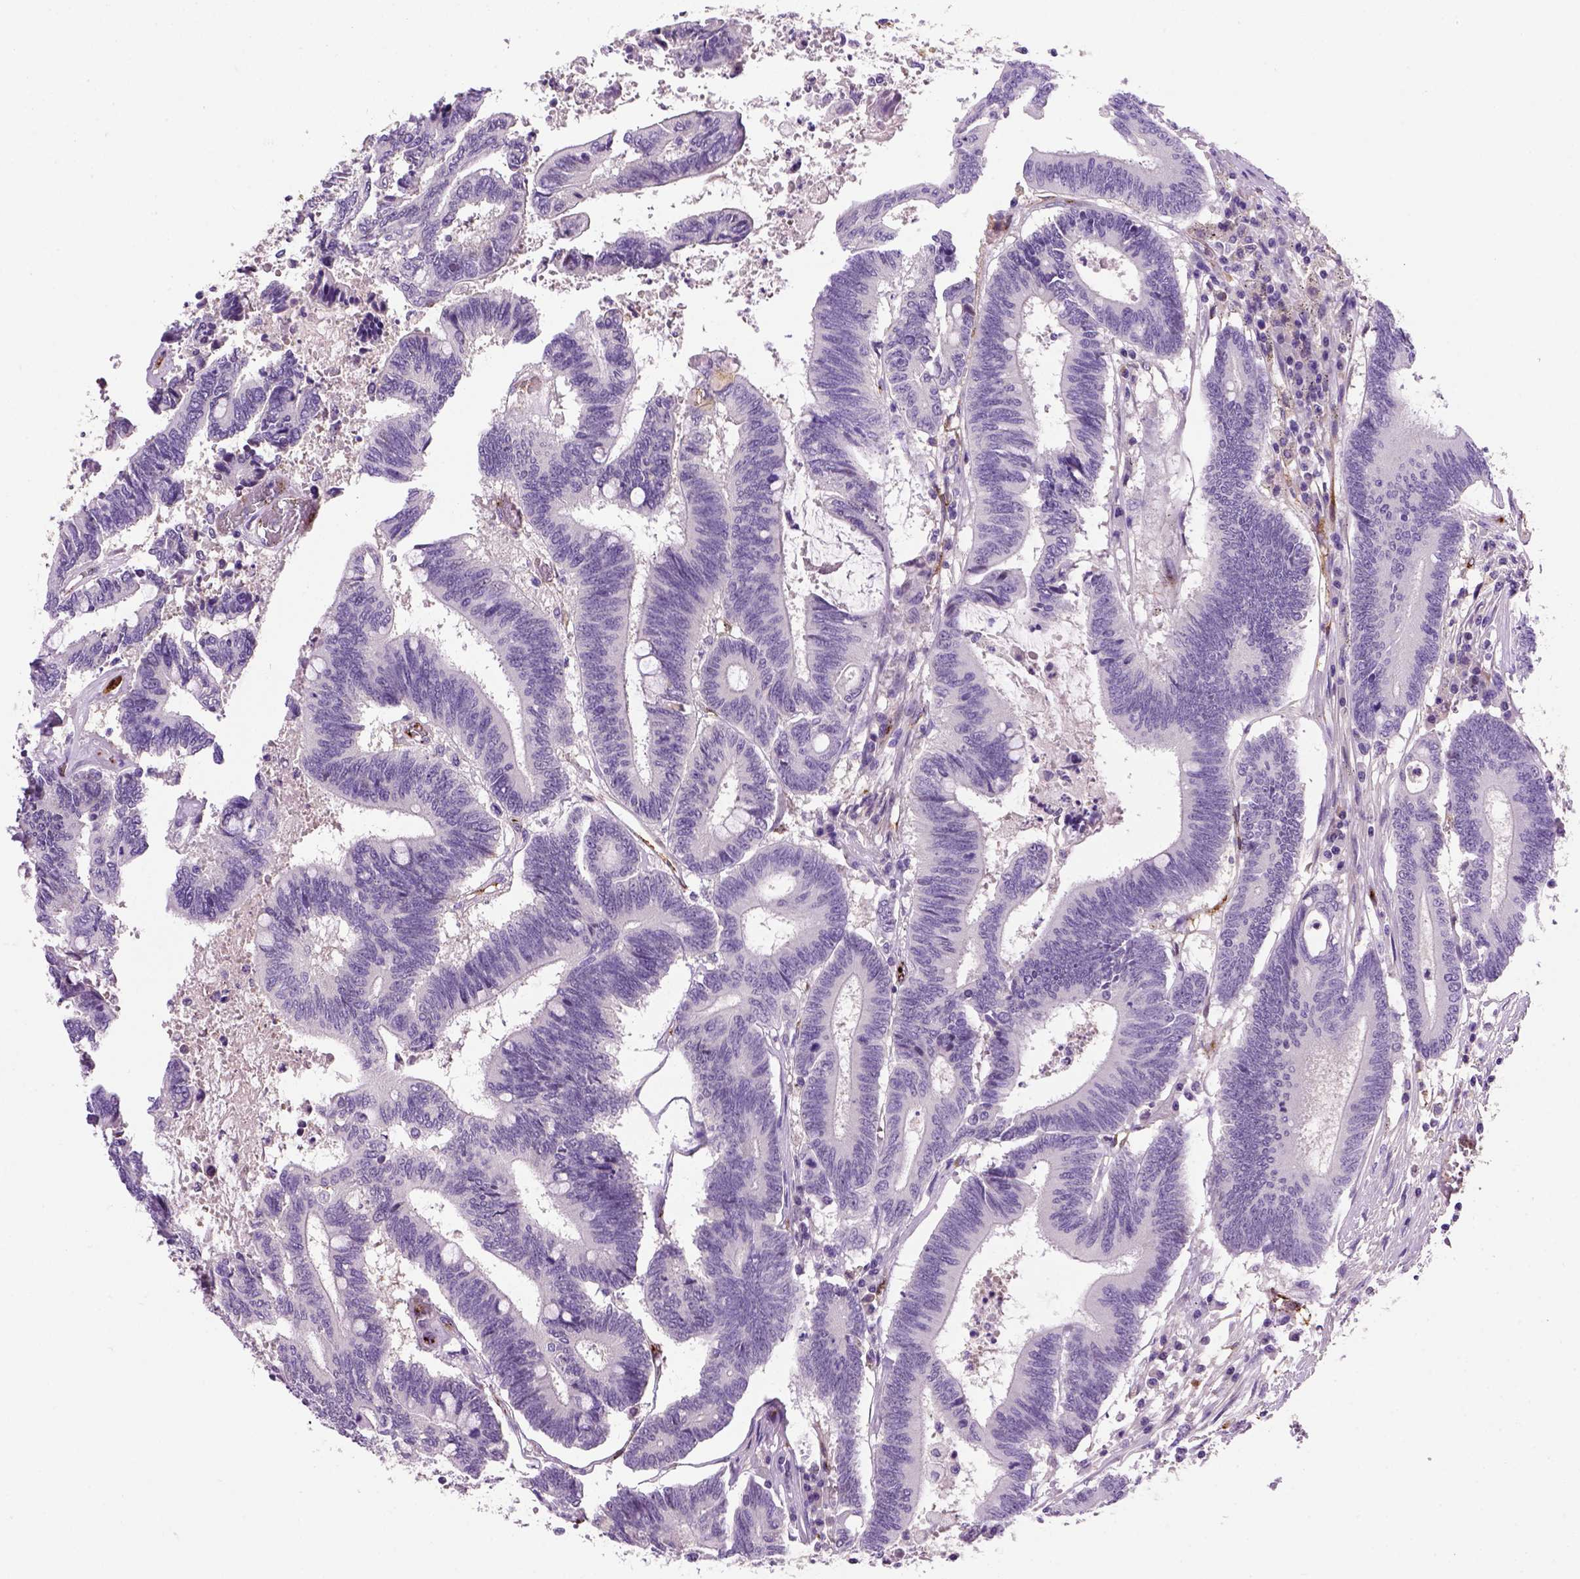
{"staining": {"intensity": "negative", "quantity": "none", "location": "none"}, "tissue": "colorectal cancer", "cell_type": "Tumor cells", "image_type": "cancer", "snomed": [{"axis": "morphology", "description": "Adenocarcinoma, NOS"}, {"axis": "topography", "description": "Rectum"}], "caption": "Colorectal cancer was stained to show a protein in brown. There is no significant positivity in tumor cells. The staining is performed using DAB brown chromogen with nuclei counter-stained in using hematoxylin.", "gene": "VWF", "patient": {"sex": "male", "age": 54}}